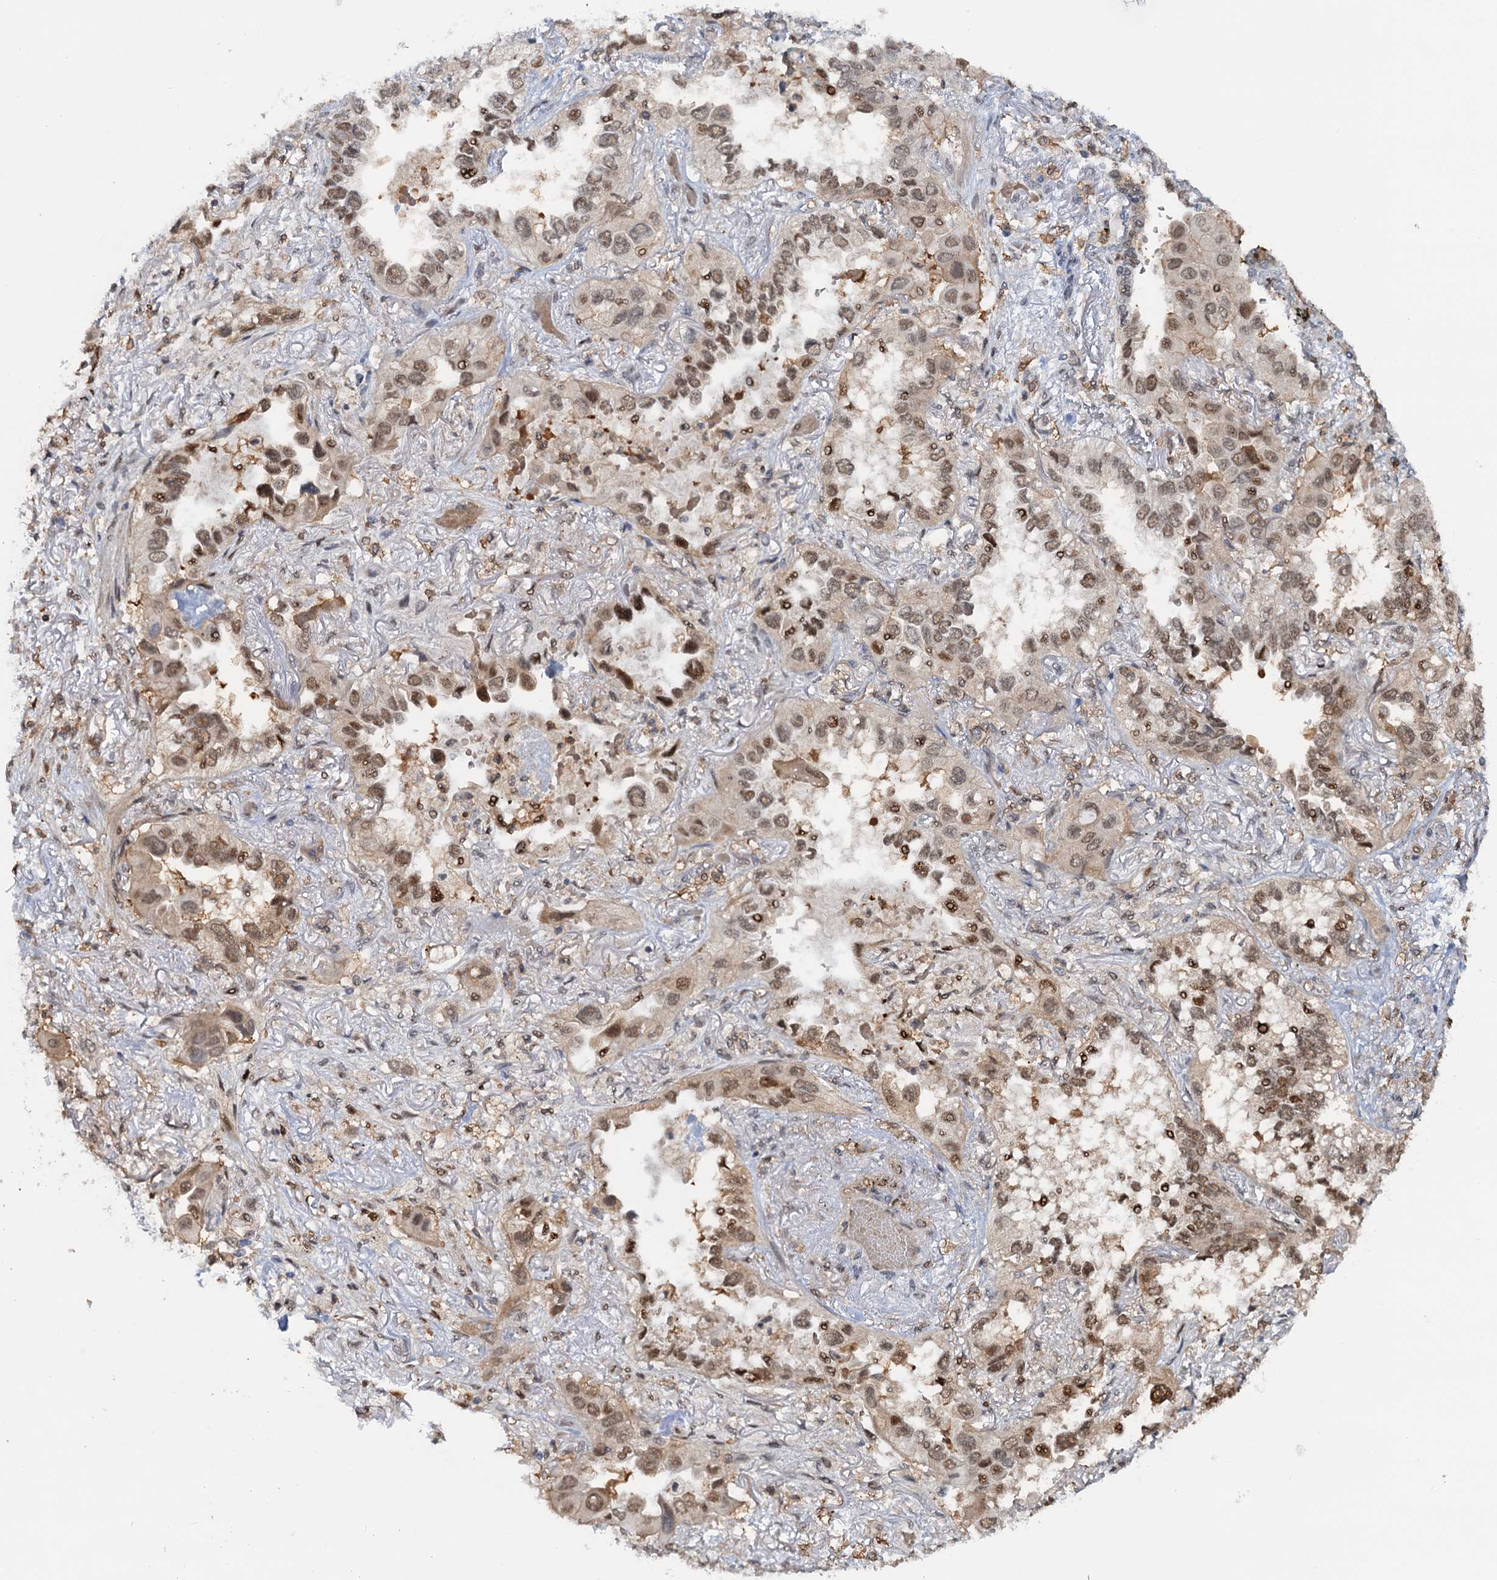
{"staining": {"intensity": "moderate", "quantity": ">75%", "location": "nuclear"}, "tissue": "lung cancer", "cell_type": "Tumor cells", "image_type": "cancer", "snomed": [{"axis": "morphology", "description": "Adenocarcinoma, NOS"}, {"axis": "topography", "description": "Lung"}], "caption": "Protein staining by immunohistochemistry displays moderate nuclear positivity in about >75% of tumor cells in adenocarcinoma (lung). (IHC, brightfield microscopy, high magnification).", "gene": "ZNF609", "patient": {"sex": "female", "age": 76}}